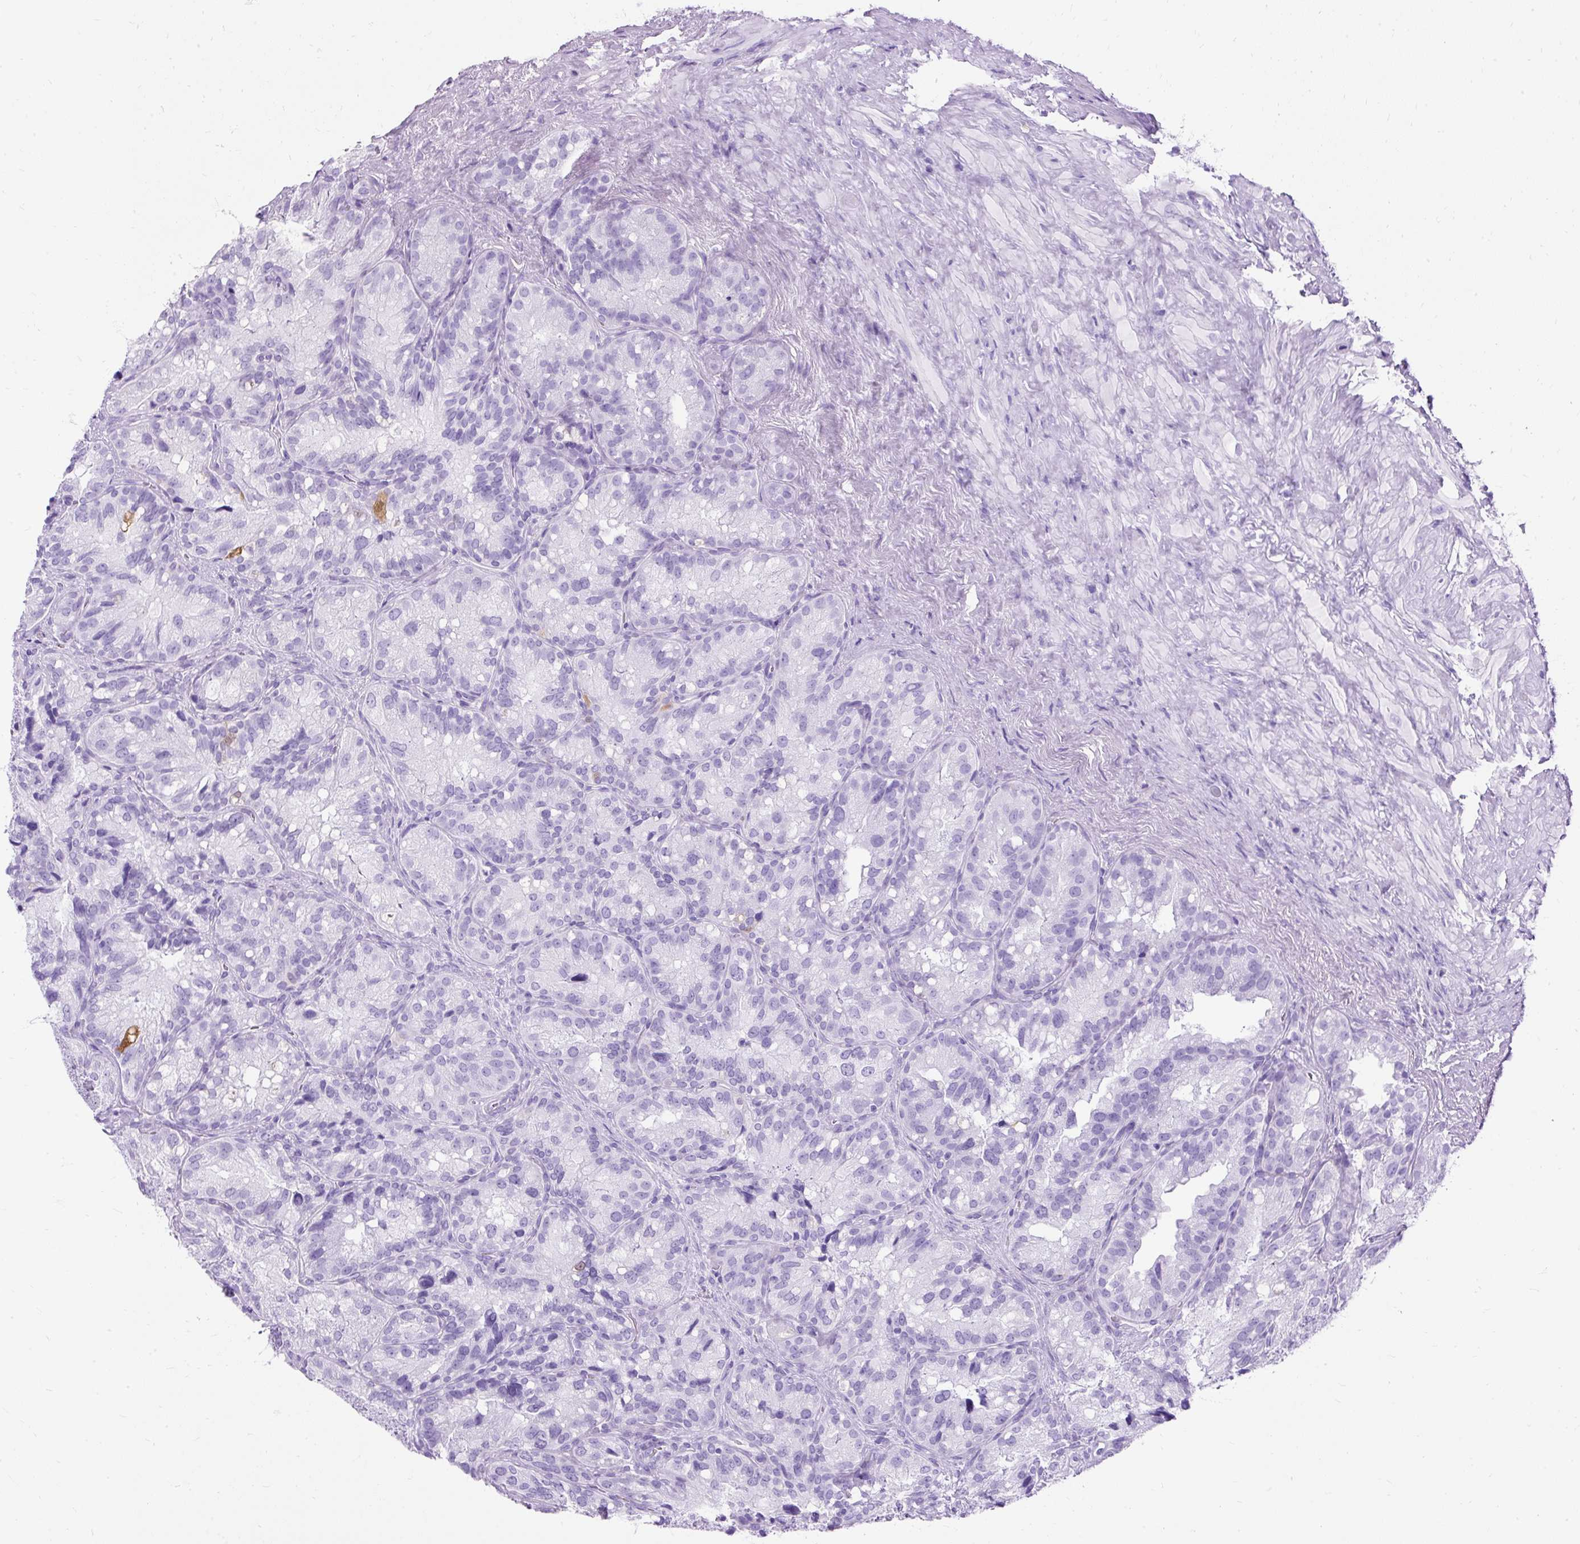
{"staining": {"intensity": "negative", "quantity": "none", "location": "none"}, "tissue": "seminal vesicle", "cell_type": "Glandular cells", "image_type": "normal", "snomed": [{"axis": "morphology", "description": "Normal tissue, NOS"}, {"axis": "topography", "description": "Seminal veicle"}], "caption": "This micrograph is of unremarkable seminal vesicle stained with IHC to label a protein in brown with the nuclei are counter-stained blue. There is no expression in glandular cells.", "gene": "PVALB", "patient": {"sex": "male", "age": 69}}